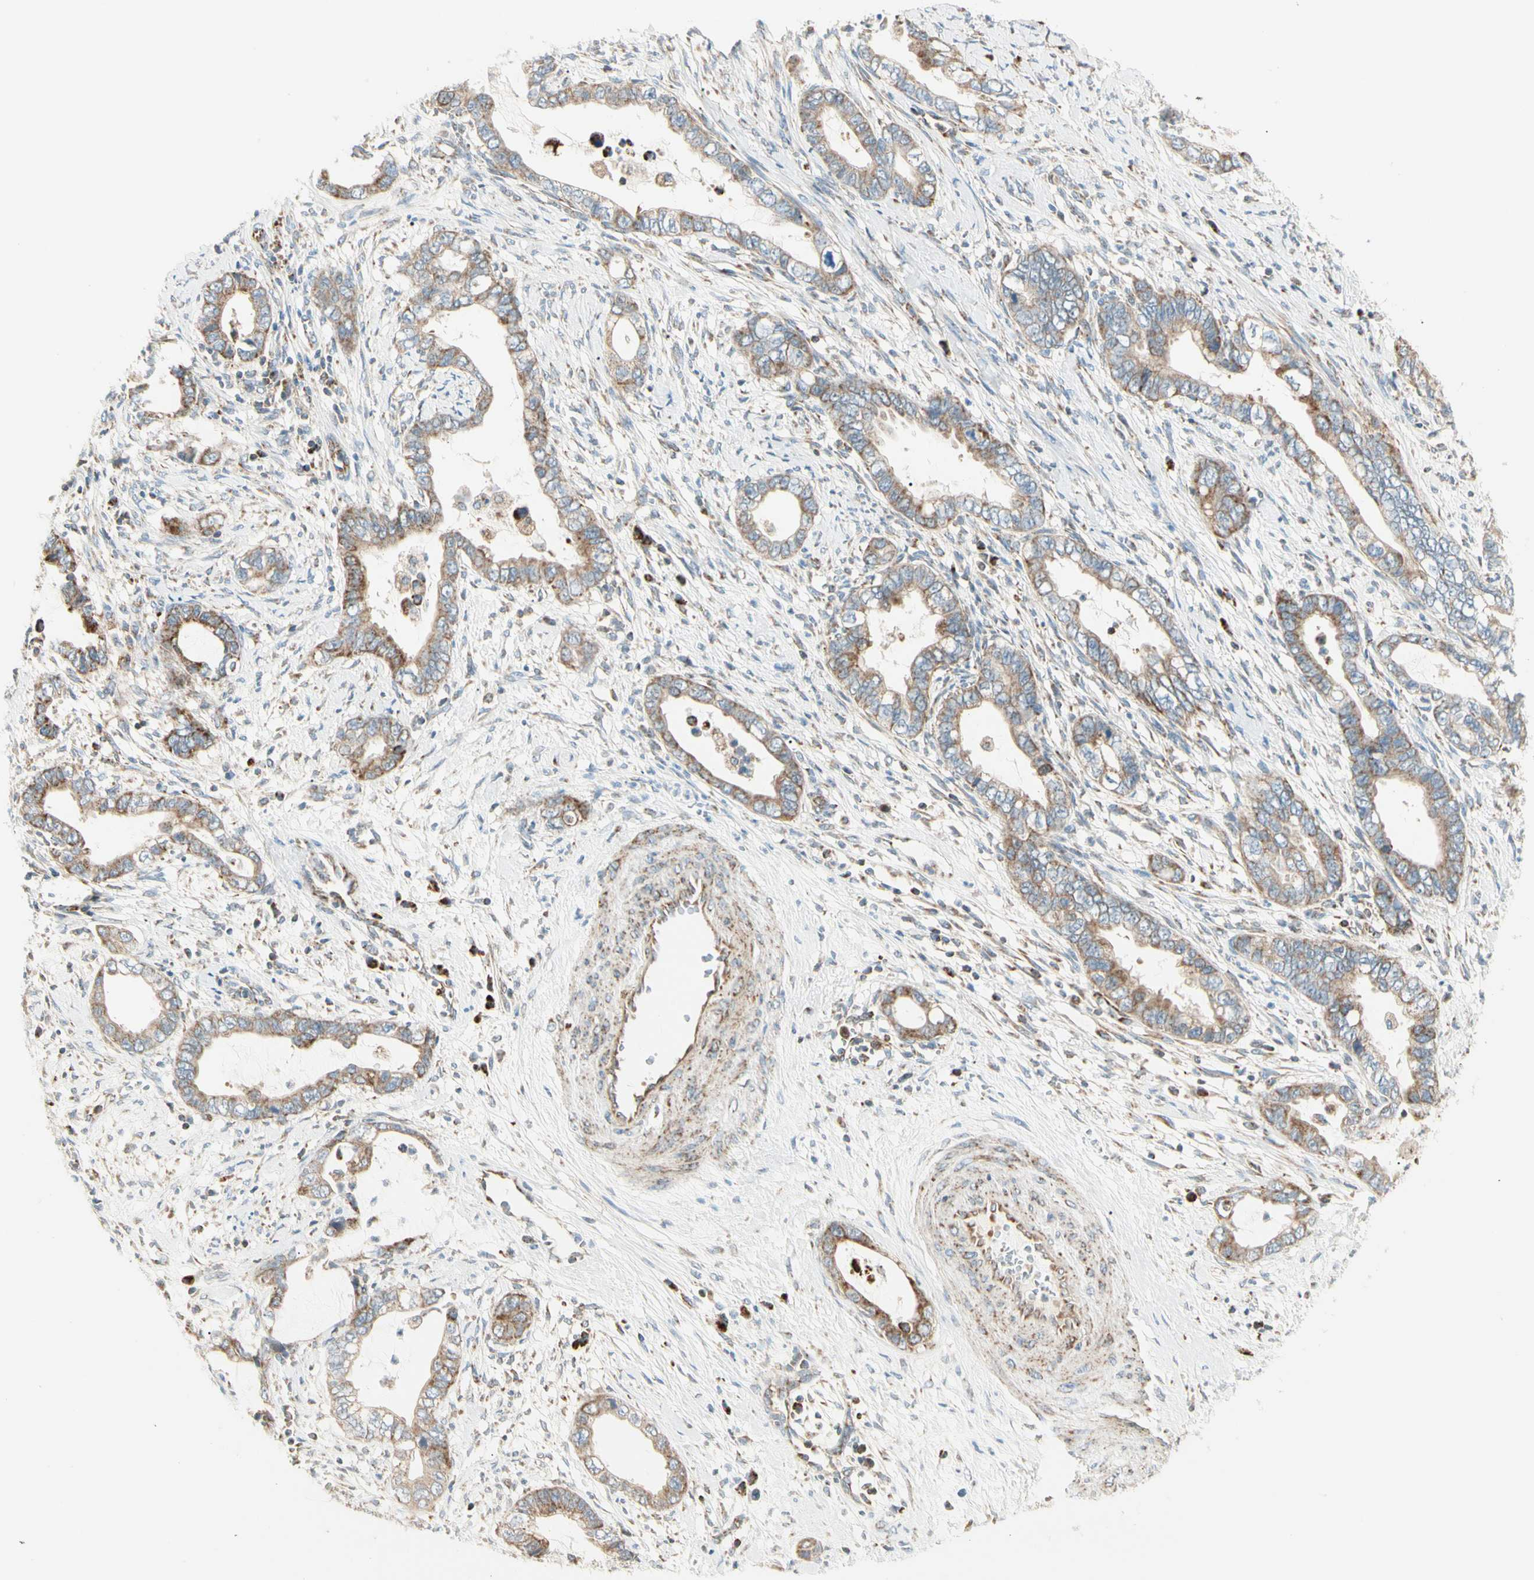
{"staining": {"intensity": "strong", "quantity": ">75%", "location": "cytoplasmic/membranous"}, "tissue": "cervical cancer", "cell_type": "Tumor cells", "image_type": "cancer", "snomed": [{"axis": "morphology", "description": "Adenocarcinoma, NOS"}, {"axis": "topography", "description": "Cervix"}], "caption": "The micrograph displays a brown stain indicating the presence of a protein in the cytoplasmic/membranous of tumor cells in cervical cancer.", "gene": "TBC1D10A", "patient": {"sex": "female", "age": 44}}